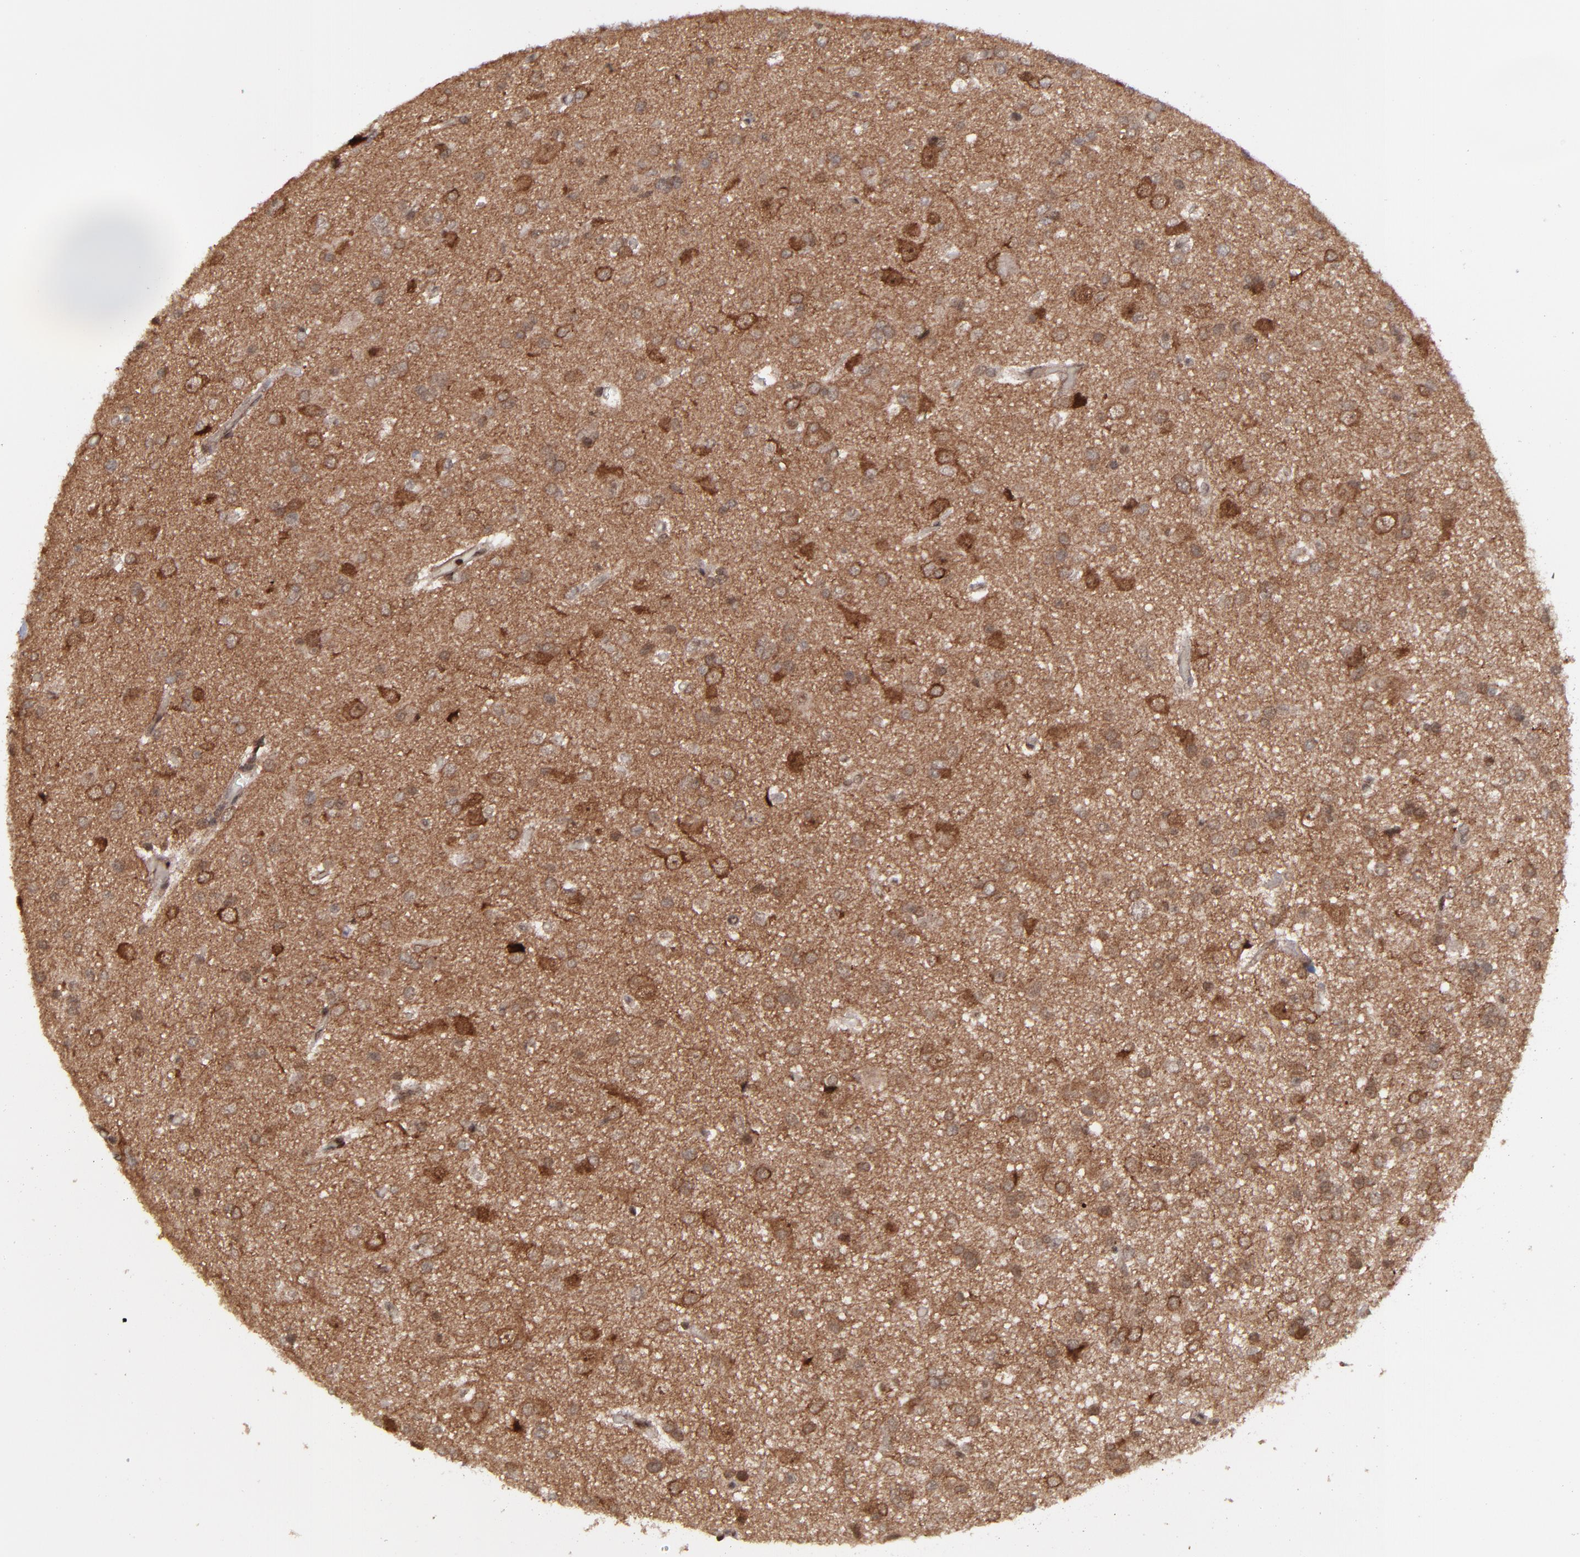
{"staining": {"intensity": "strong", "quantity": ">75%", "location": "cytoplasmic/membranous,nuclear"}, "tissue": "glioma", "cell_type": "Tumor cells", "image_type": "cancer", "snomed": [{"axis": "morphology", "description": "Glioma, malignant, Low grade"}, {"axis": "topography", "description": "Brain"}], "caption": "Strong cytoplasmic/membranous and nuclear staining is seen in approximately >75% of tumor cells in malignant glioma (low-grade).", "gene": "RGS6", "patient": {"sex": "male", "age": 42}}